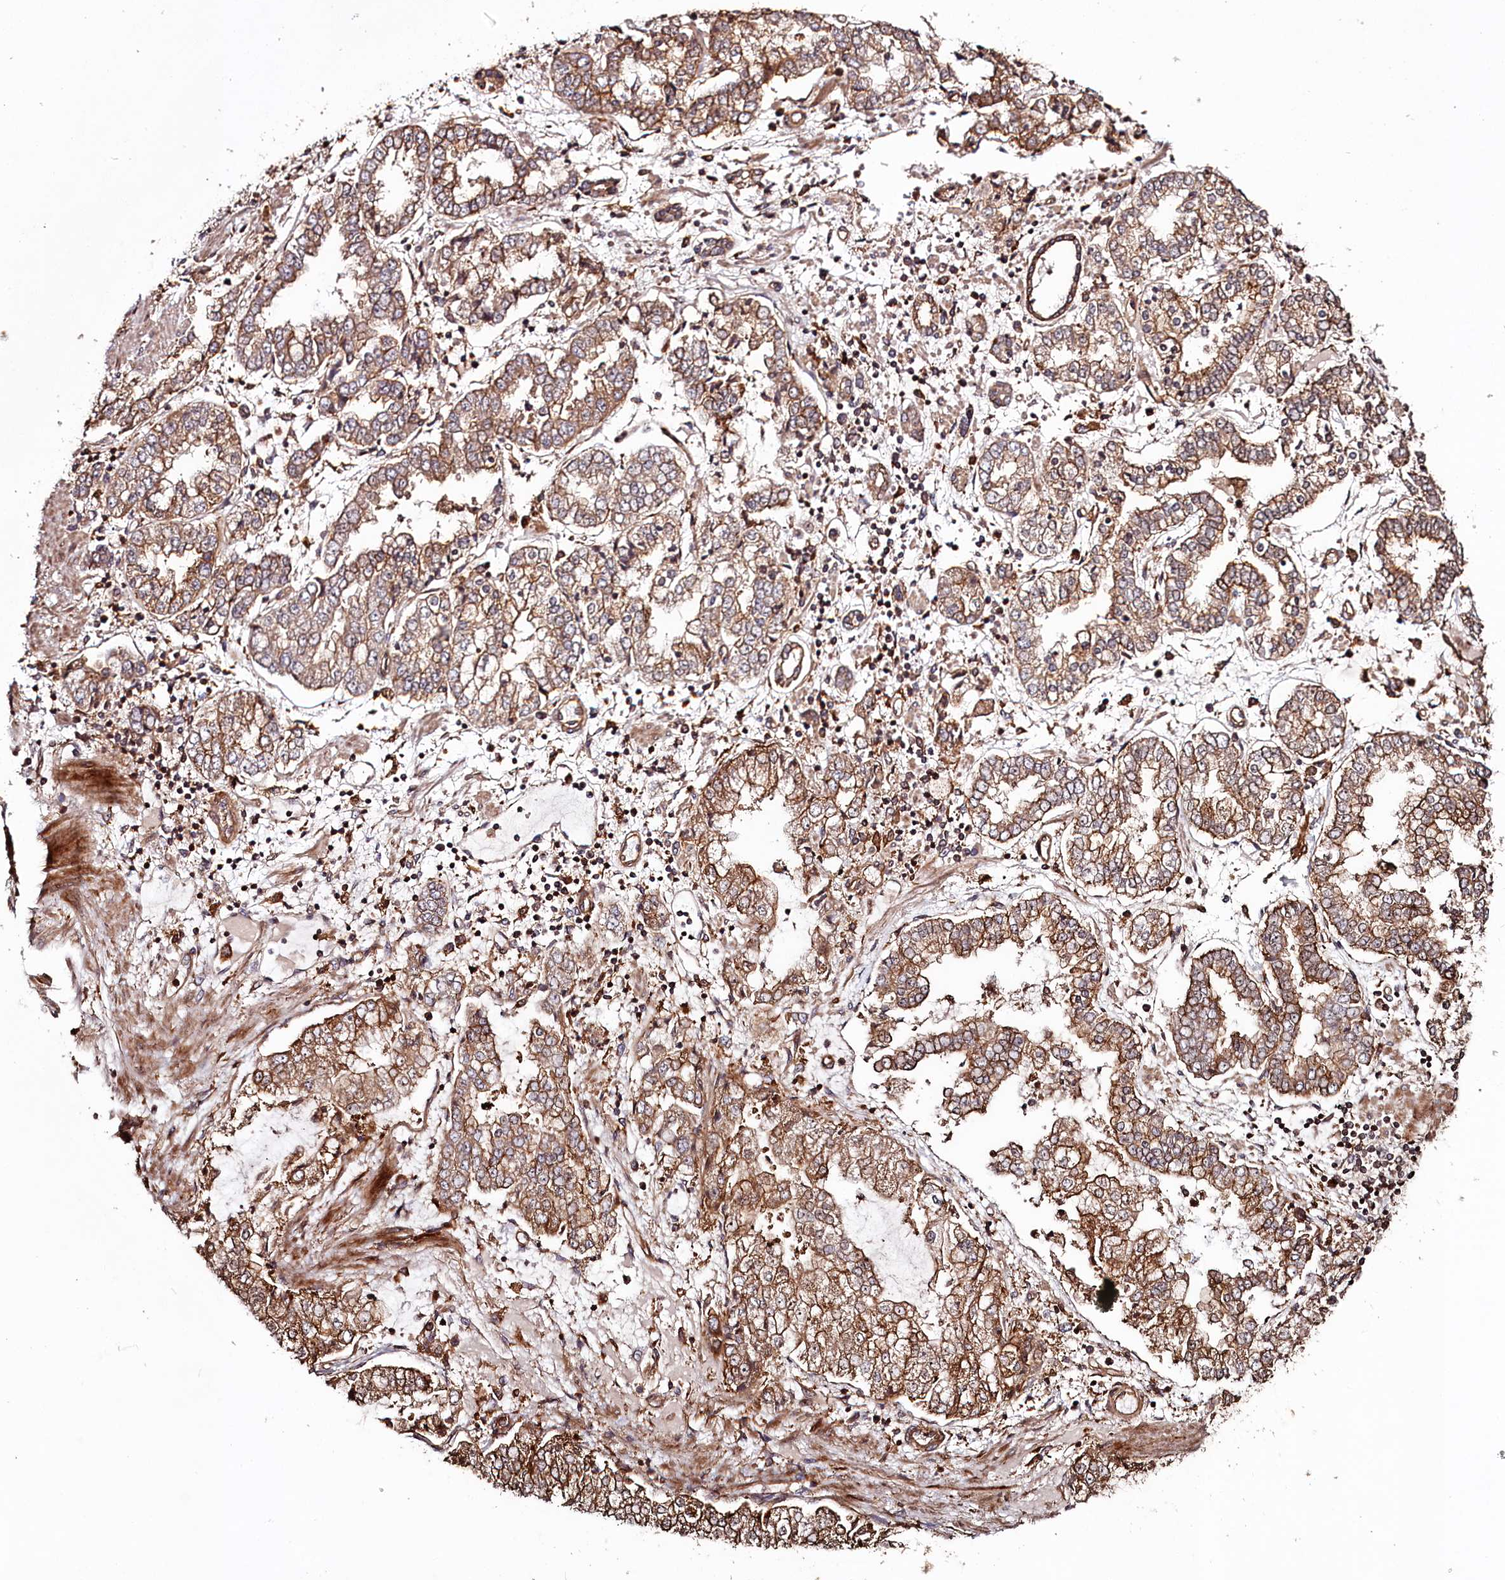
{"staining": {"intensity": "moderate", "quantity": ">75%", "location": "cytoplasmic/membranous"}, "tissue": "stomach cancer", "cell_type": "Tumor cells", "image_type": "cancer", "snomed": [{"axis": "morphology", "description": "Adenocarcinoma, NOS"}, {"axis": "topography", "description": "Stomach"}], "caption": "Approximately >75% of tumor cells in human stomach adenocarcinoma reveal moderate cytoplasmic/membranous protein staining as visualized by brown immunohistochemical staining.", "gene": "KIF14", "patient": {"sex": "male", "age": 76}}